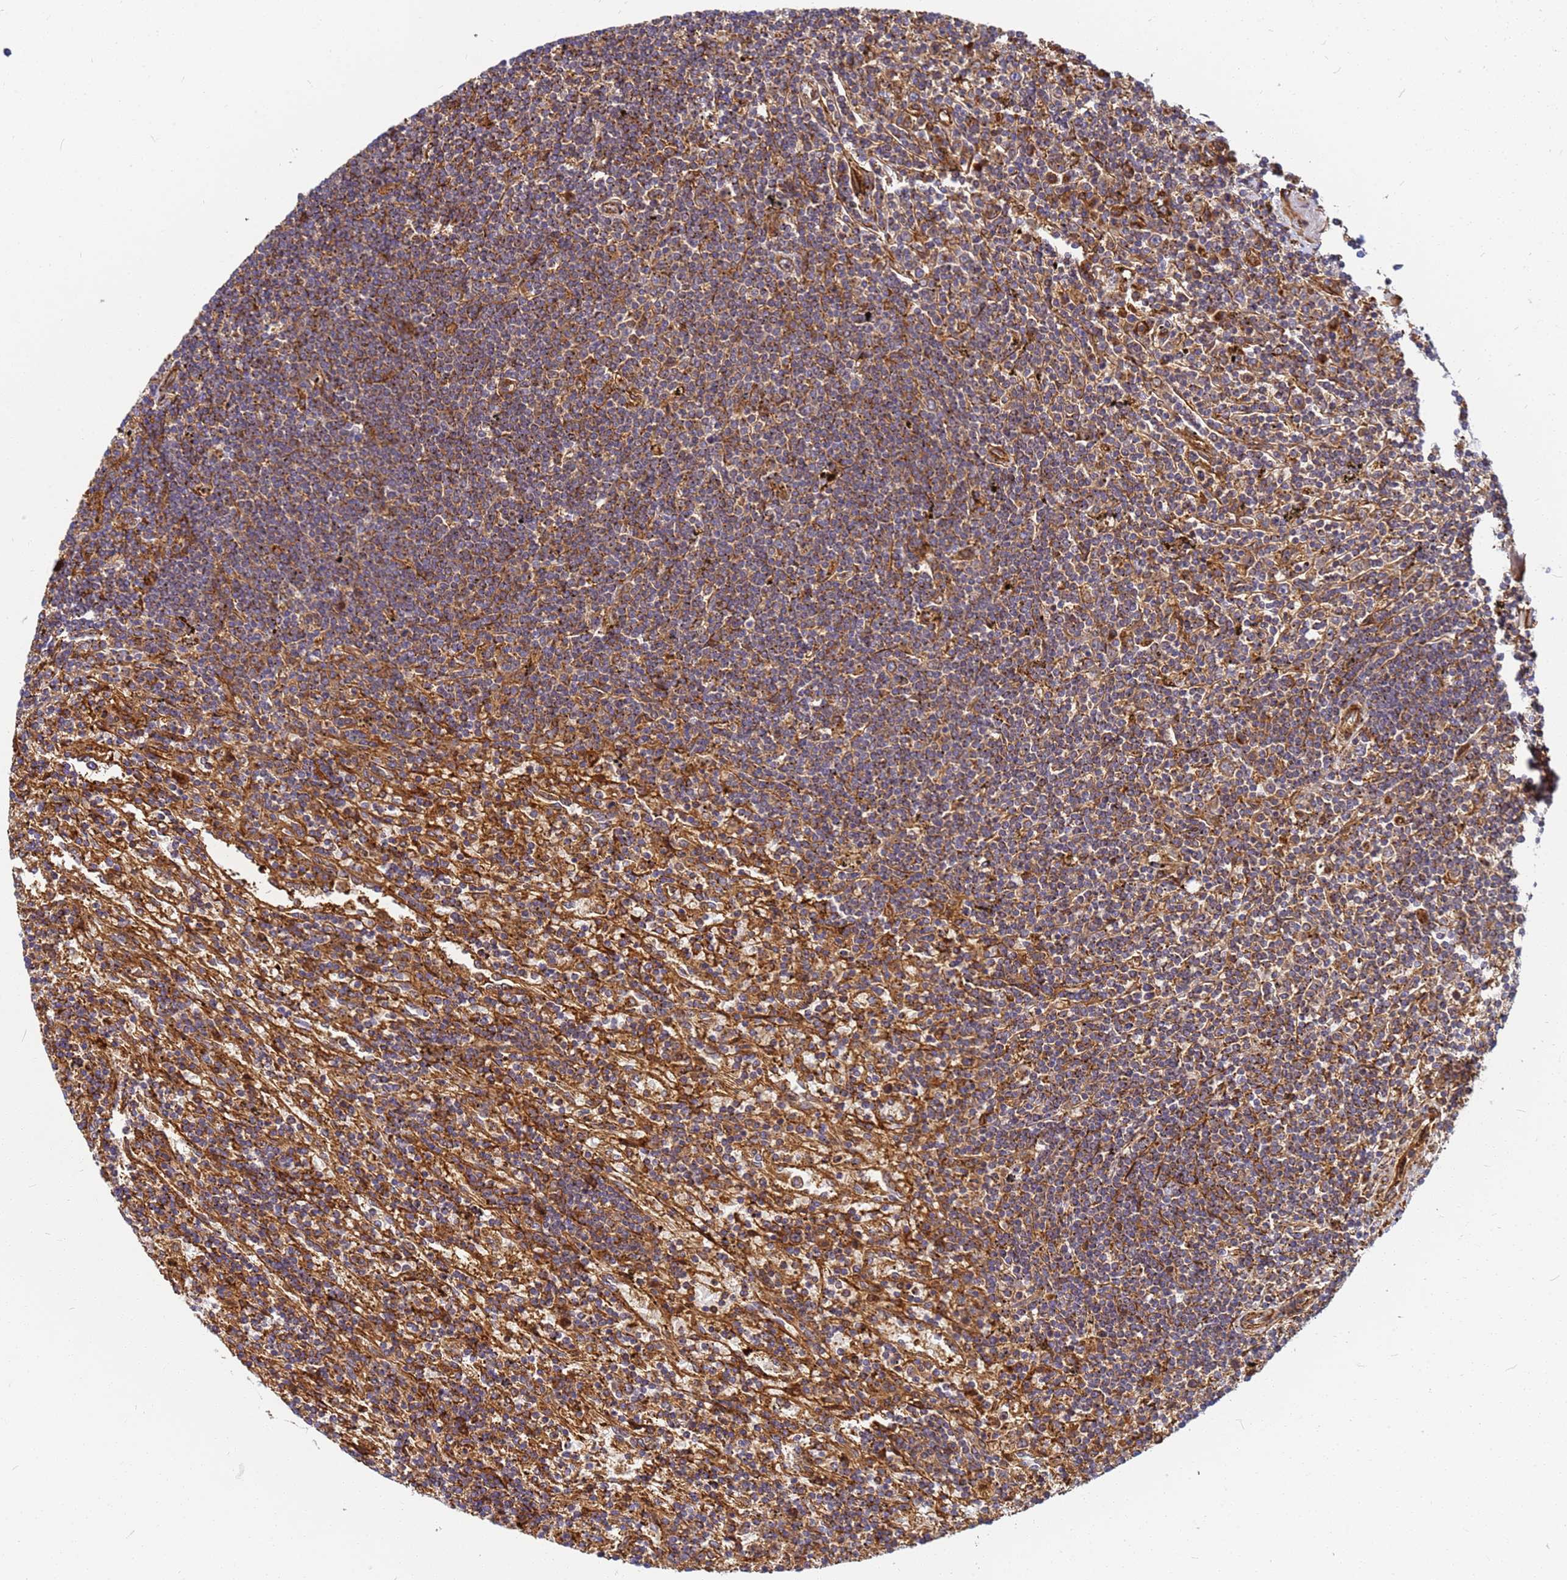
{"staining": {"intensity": "weak", "quantity": ">75%", "location": "cytoplasmic/membranous"}, "tissue": "lymphoma", "cell_type": "Tumor cells", "image_type": "cancer", "snomed": [{"axis": "morphology", "description": "Malignant lymphoma, non-Hodgkin's type, Low grade"}, {"axis": "topography", "description": "Spleen"}], "caption": "Immunohistochemical staining of malignant lymphoma, non-Hodgkin's type (low-grade) shows weak cytoplasmic/membranous protein staining in about >75% of tumor cells. The staining was performed using DAB, with brown indicating positive protein expression. Nuclei are stained blue with hematoxylin.", "gene": "C2CD5", "patient": {"sex": "male", "age": 76}}